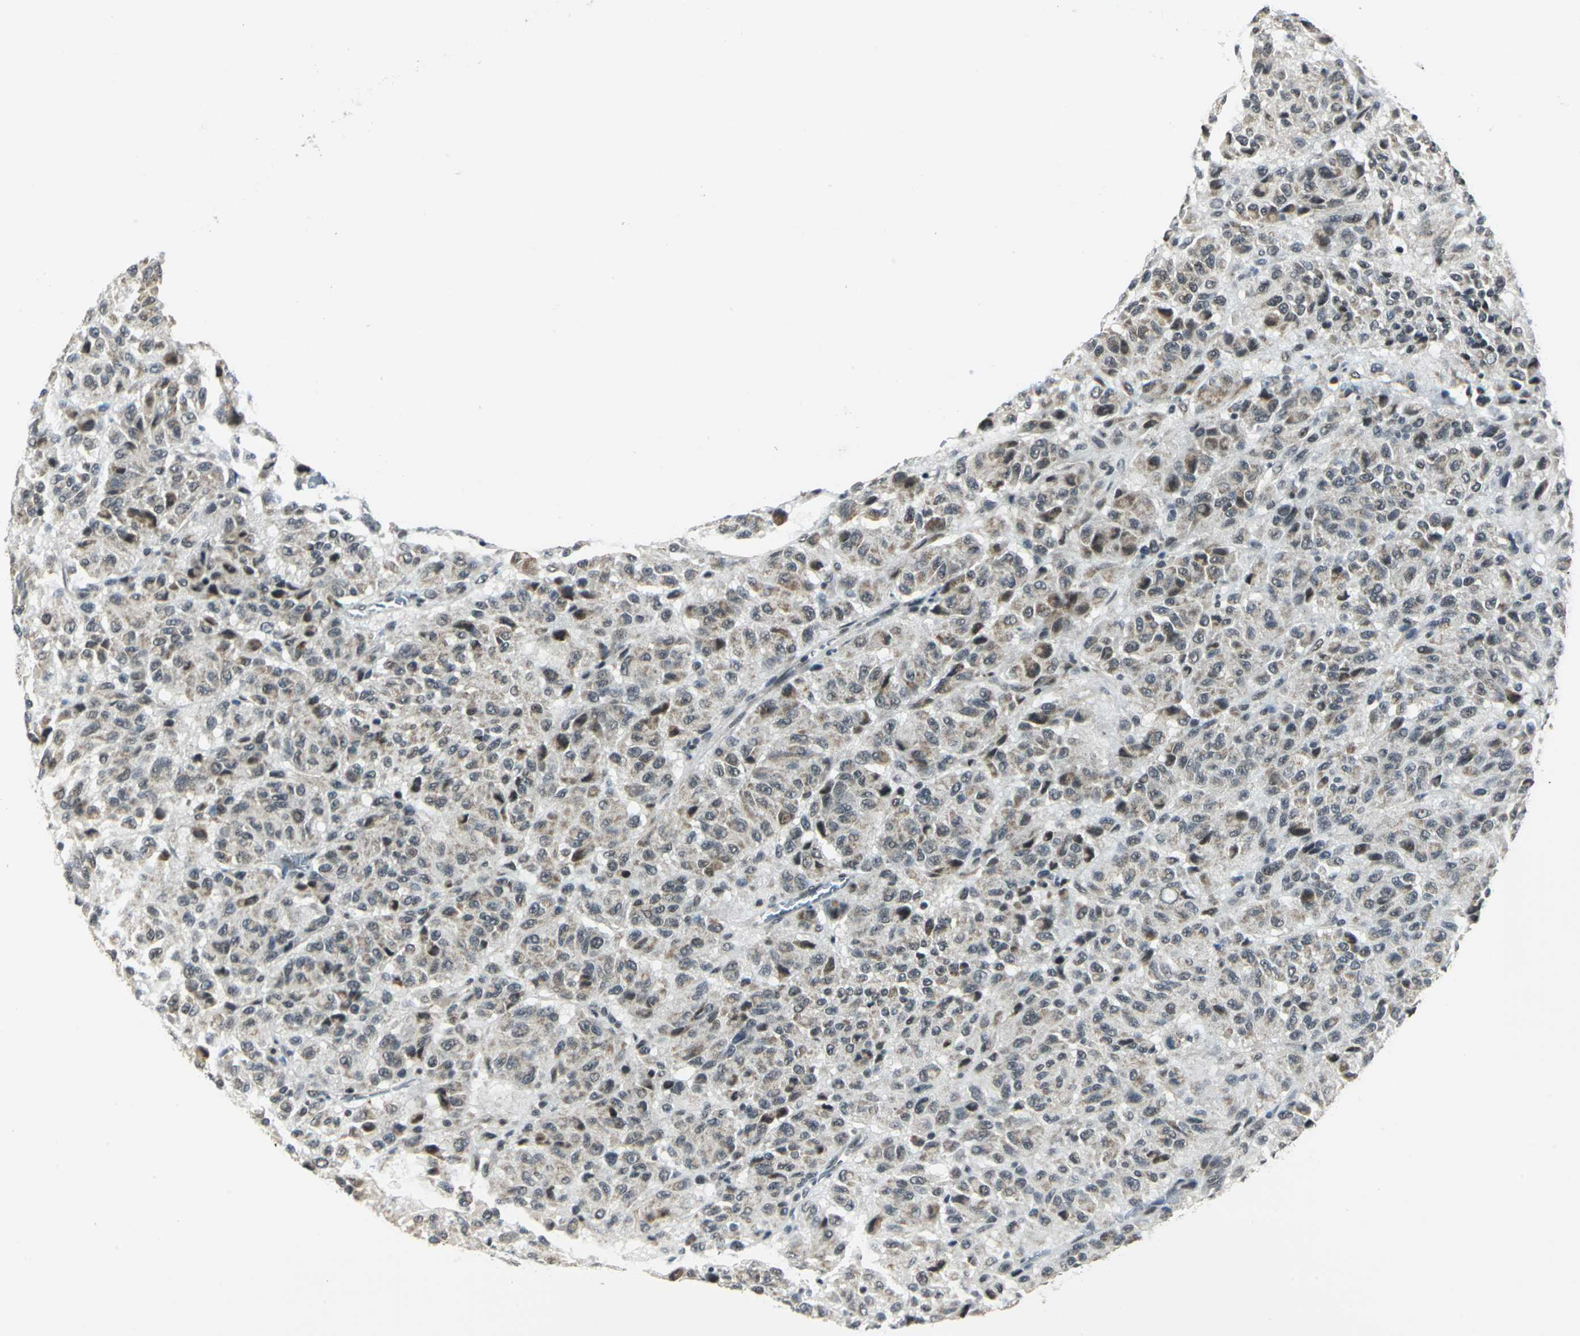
{"staining": {"intensity": "moderate", "quantity": "25%-75%", "location": "cytoplasmic/membranous,nuclear"}, "tissue": "melanoma", "cell_type": "Tumor cells", "image_type": "cancer", "snomed": [{"axis": "morphology", "description": "Malignant melanoma, Metastatic site"}, {"axis": "topography", "description": "Lung"}], "caption": "Melanoma stained with a protein marker demonstrates moderate staining in tumor cells.", "gene": "MTA1", "patient": {"sex": "male", "age": 64}}